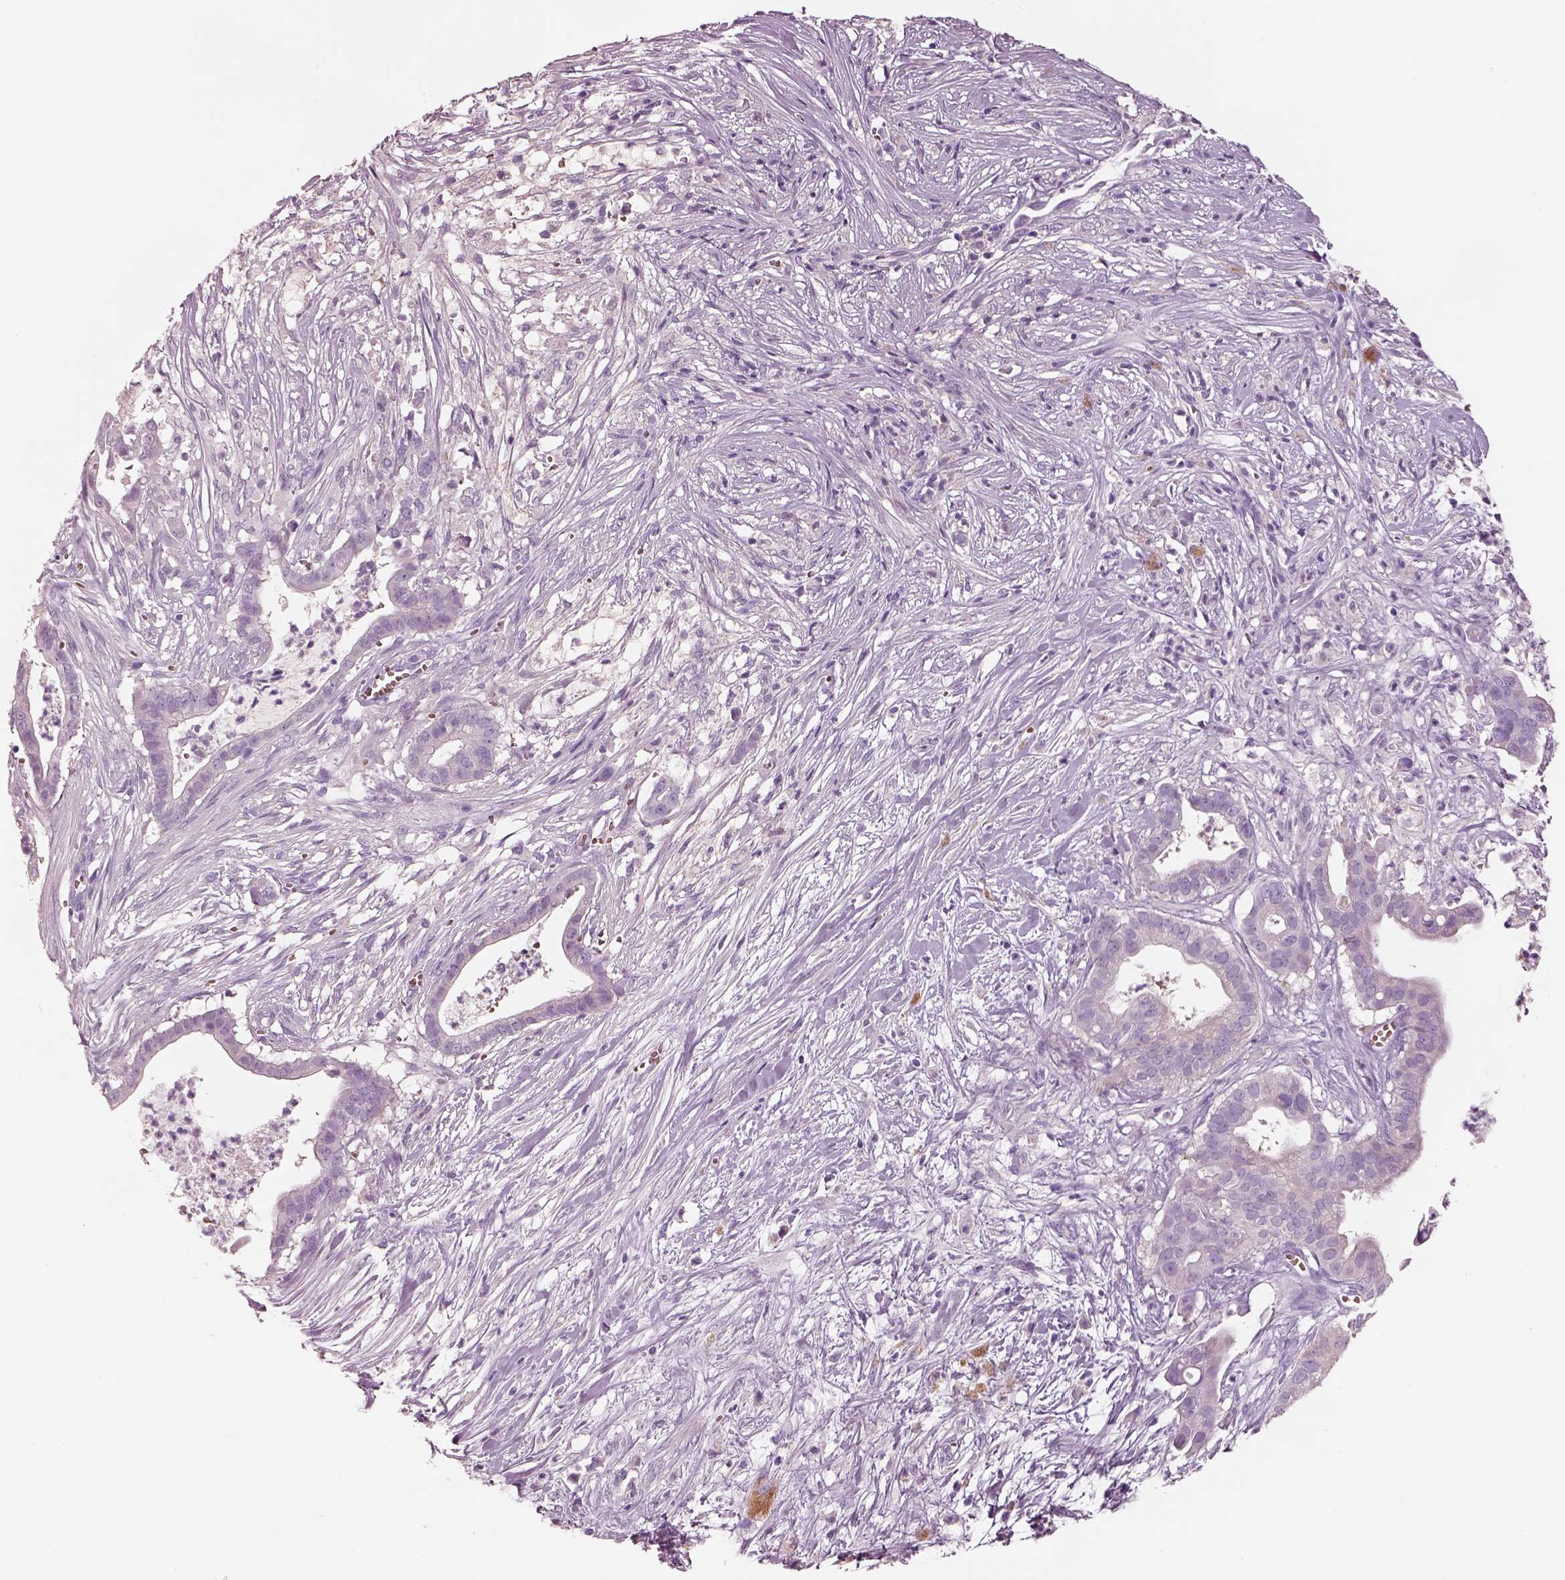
{"staining": {"intensity": "negative", "quantity": "none", "location": "none"}, "tissue": "pancreatic cancer", "cell_type": "Tumor cells", "image_type": "cancer", "snomed": [{"axis": "morphology", "description": "Adenocarcinoma, NOS"}, {"axis": "topography", "description": "Pancreas"}], "caption": "High magnification brightfield microscopy of pancreatic cancer (adenocarcinoma) stained with DAB (3,3'-diaminobenzidine) (brown) and counterstained with hematoxylin (blue): tumor cells show no significant staining.", "gene": "ELSPBP1", "patient": {"sex": "male", "age": 61}}